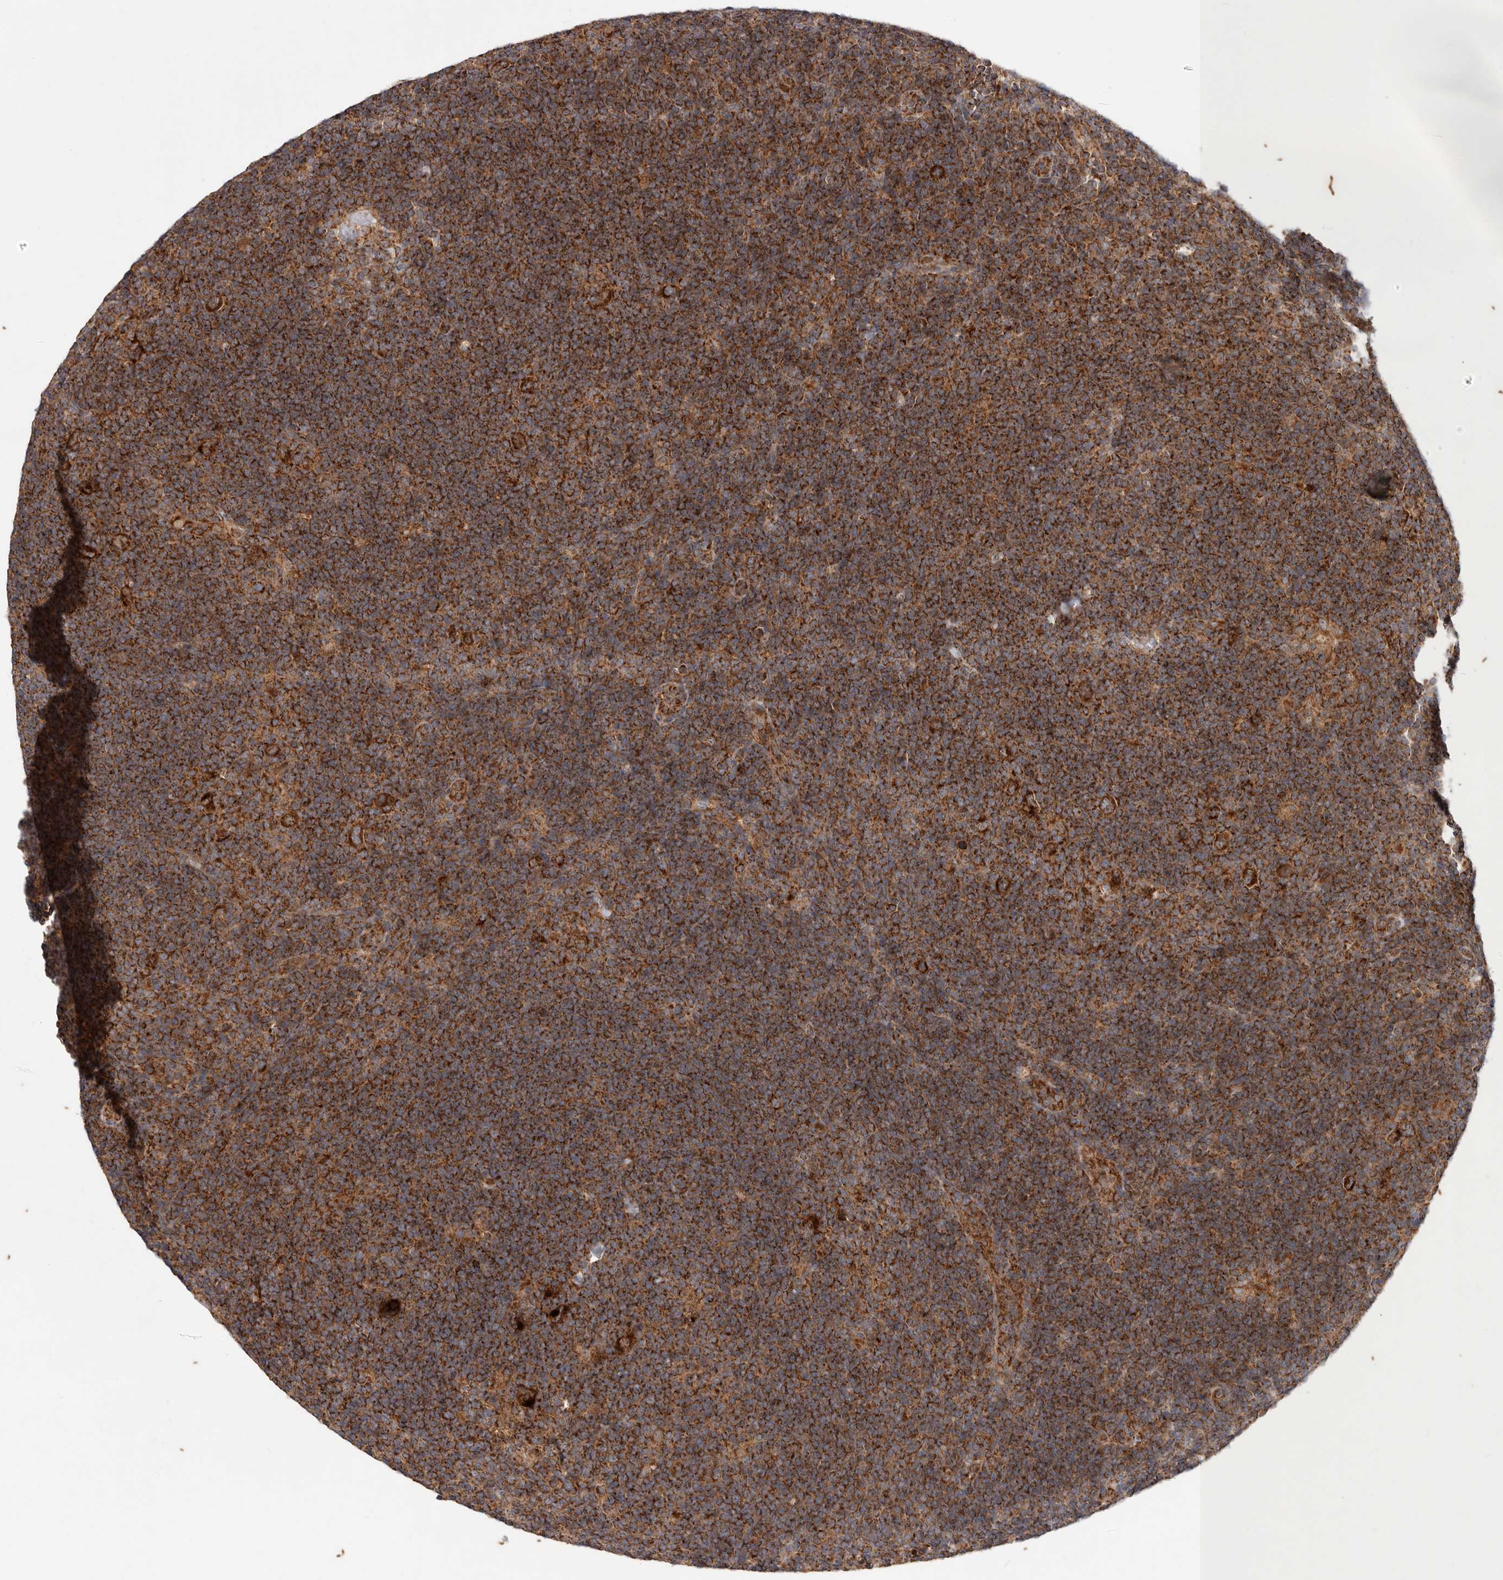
{"staining": {"intensity": "strong", "quantity": ">75%", "location": "cytoplasmic/membranous"}, "tissue": "lymphoma", "cell_type": "Tumor cells", "image_type": "cancer", "snomed": [{"axis": "morphology", "description": "Hodgkin's disease, NOS"}, {"axis": "topography", "description": "Lymph node"}], "caption": "DAB (3,3'-diaminobenzidine) immunohistochemical staining of human lymphoma reveals strong cytoplasmic/membranous protein expression in approximately >75% of tumor cells.", "gene": "MRPS10", "patient": {"sex": "female", "age": 57}}